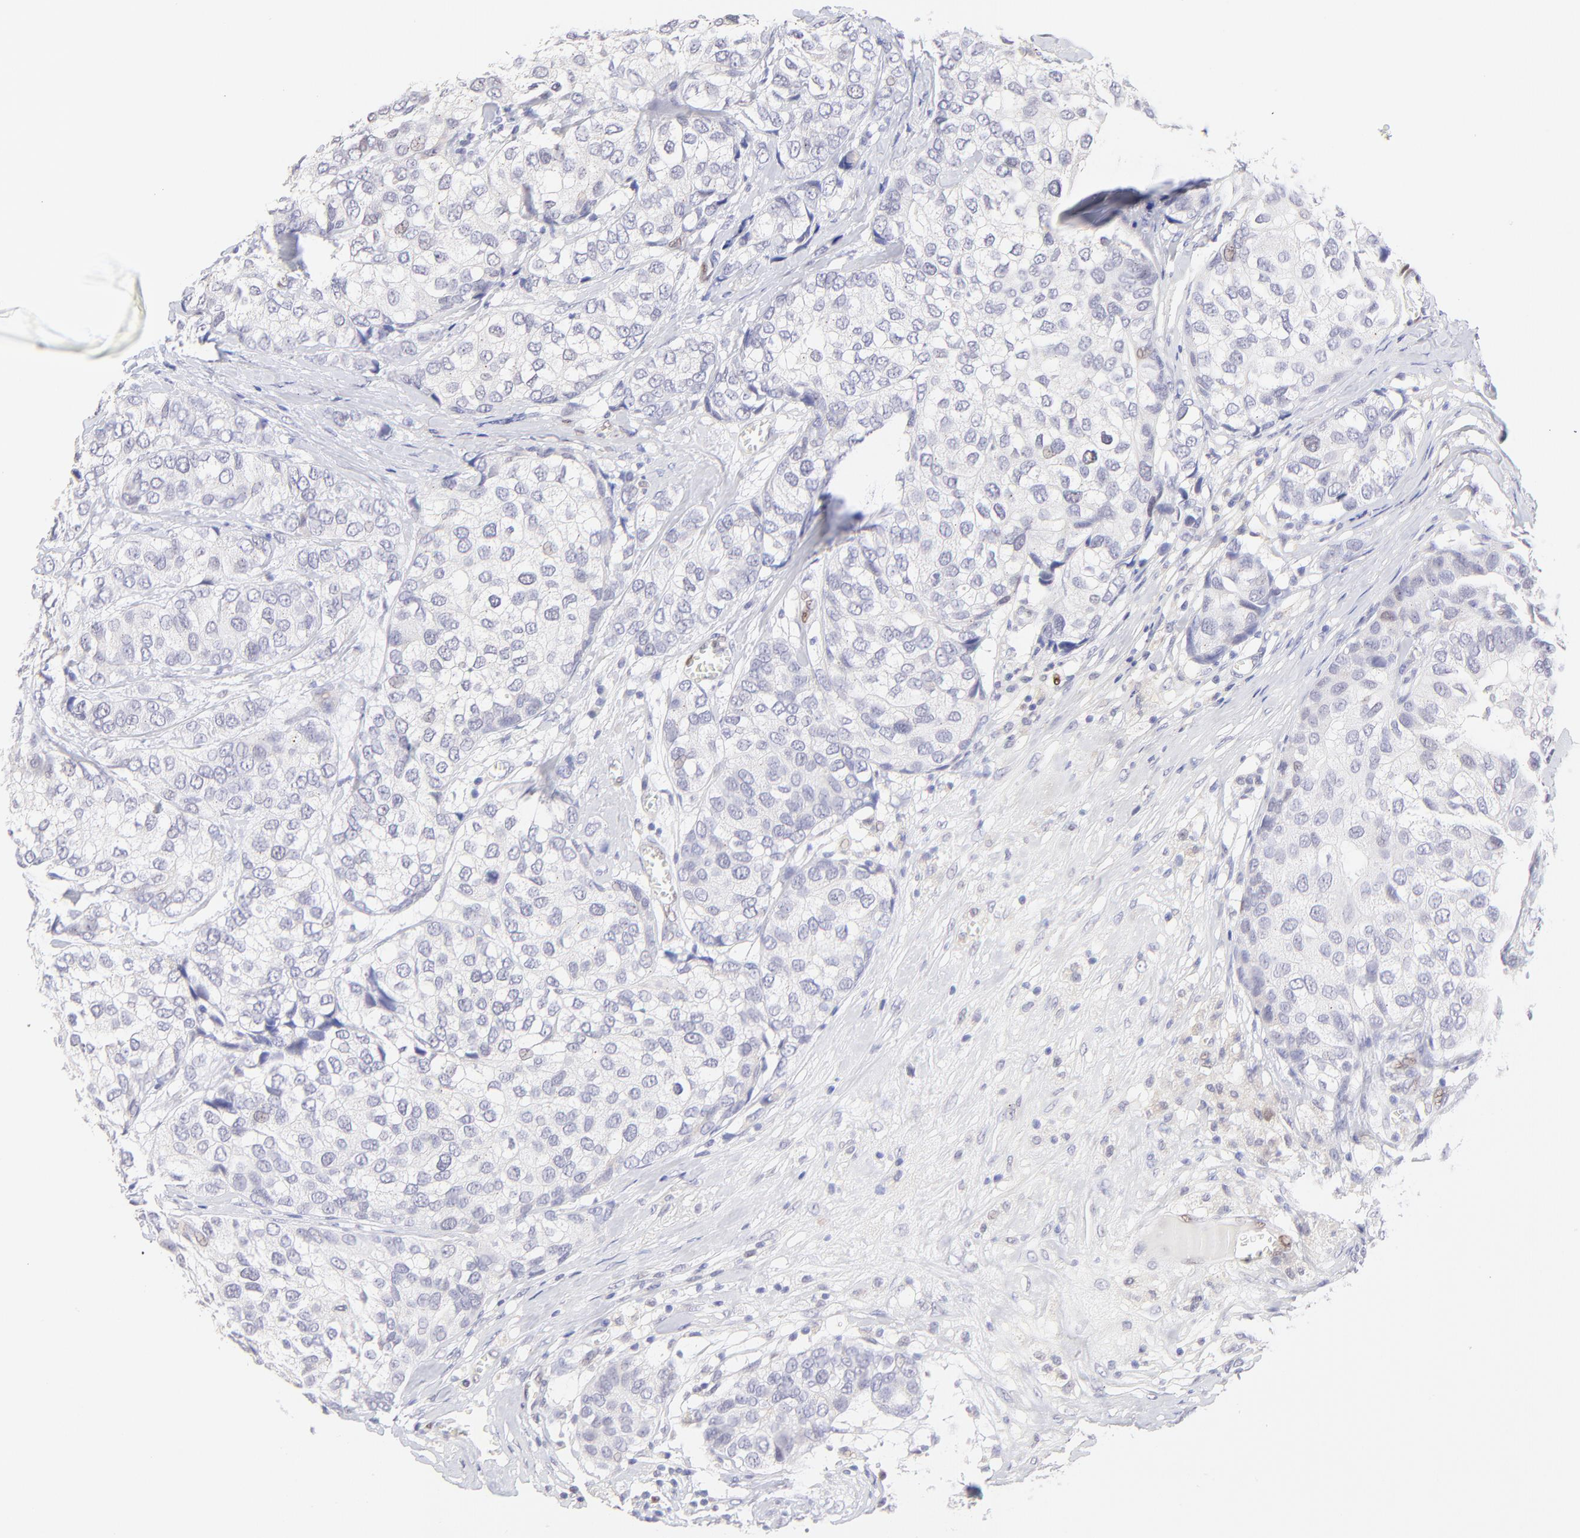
{"staining": {"intensity": "negative", "quantity": "none", "location": "none"}, "tissue": "breast cancer", "cell_type": "Tumor cells", "image_type": "cancer", "snomed": [{"axis": "morphology", "description": "Duct carcinoma"}, {"axis": "topography", "description": "Breast"}], "caption": "DAB immunohistochemical staining of human breast cancer shows no significant positivity in tumor cells.", "gene": "KLF4", "patient": {"sex": "female", "age": 68}}